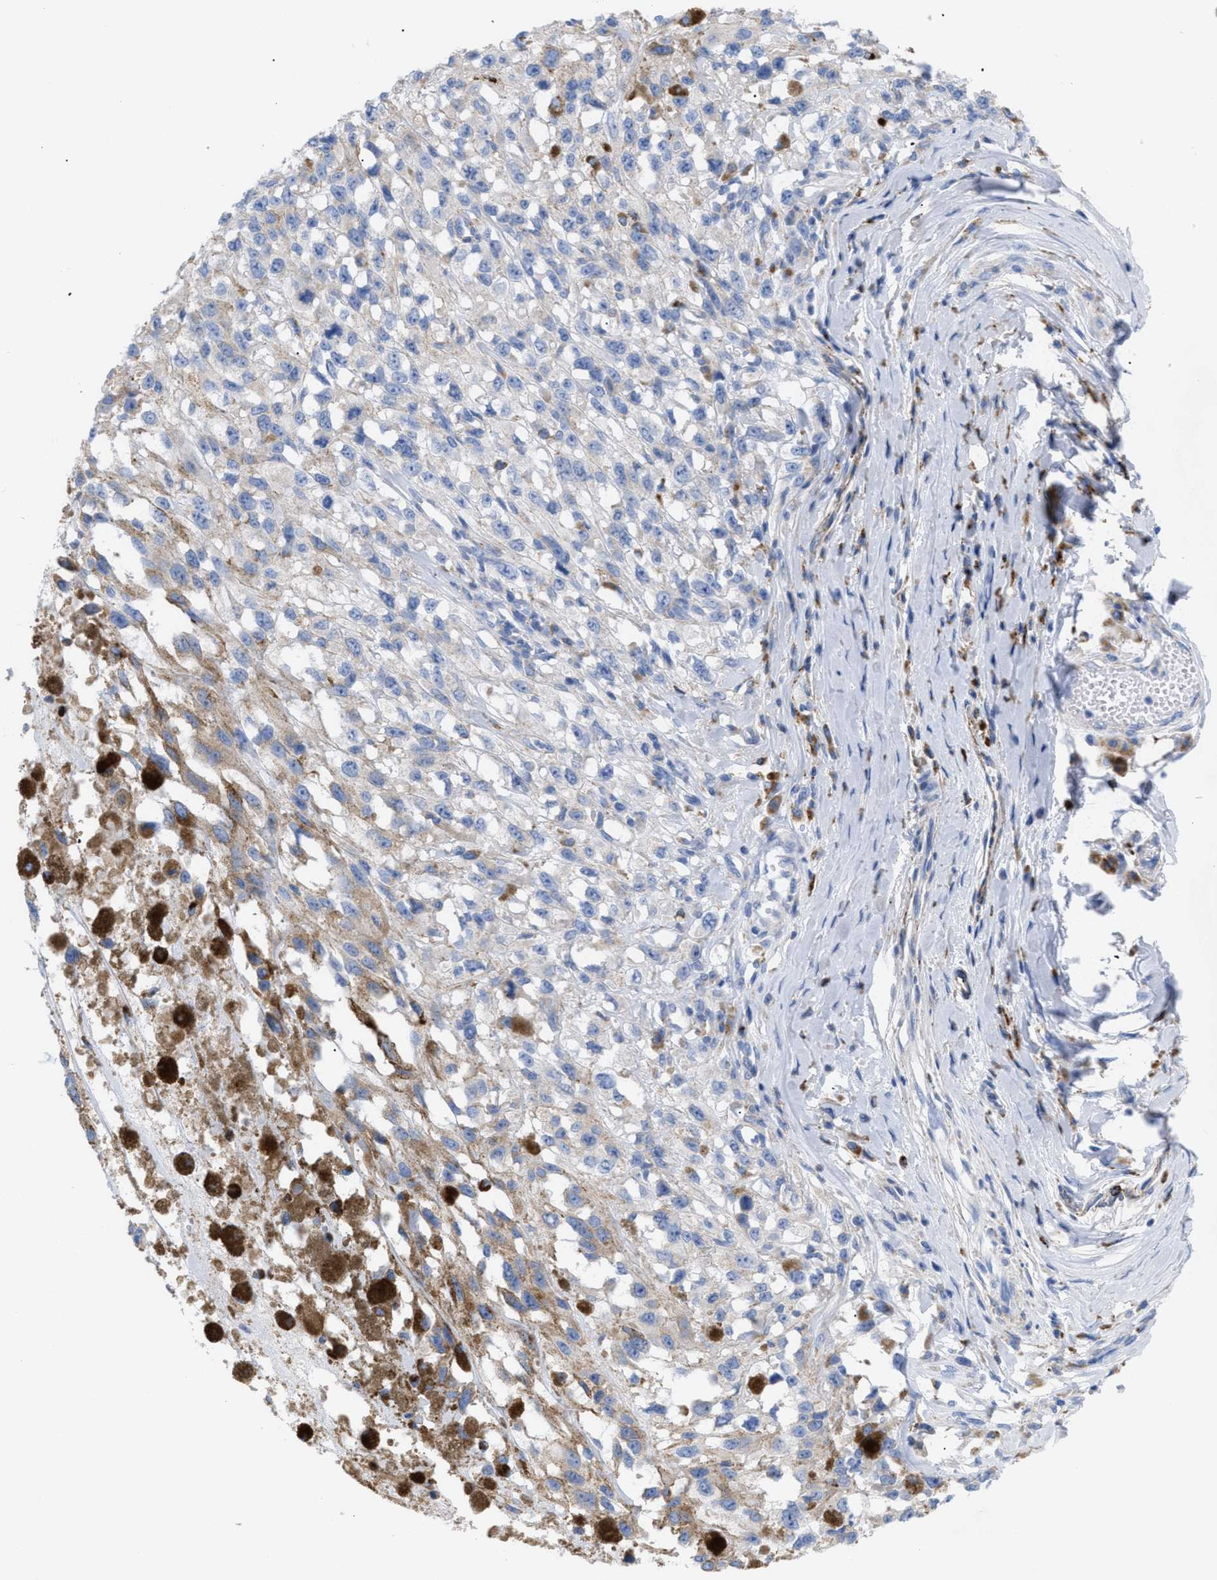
{"staining": {"intensity": "moderate", "quantity": "<25%", "location": "cytoplasmic/membranous"}, "tissue": "melanoma", "cell_type": "Tumor cells", "image_type": "cancer", "snomed": [{"axis": "morphology", "description": "Malignant melanoma, Metastatic site"}, {"axis": "topography", "description": "Lymph node"}], "caption": "This photomicrograph shows IHC staining of malignant melanoma (metastatic site), with low moderate cytoplasmic/membranous expression in approximately <25% of tumor cells.", "gene": "DRAM2", "patient": {"sex": "male", "age": 59}}